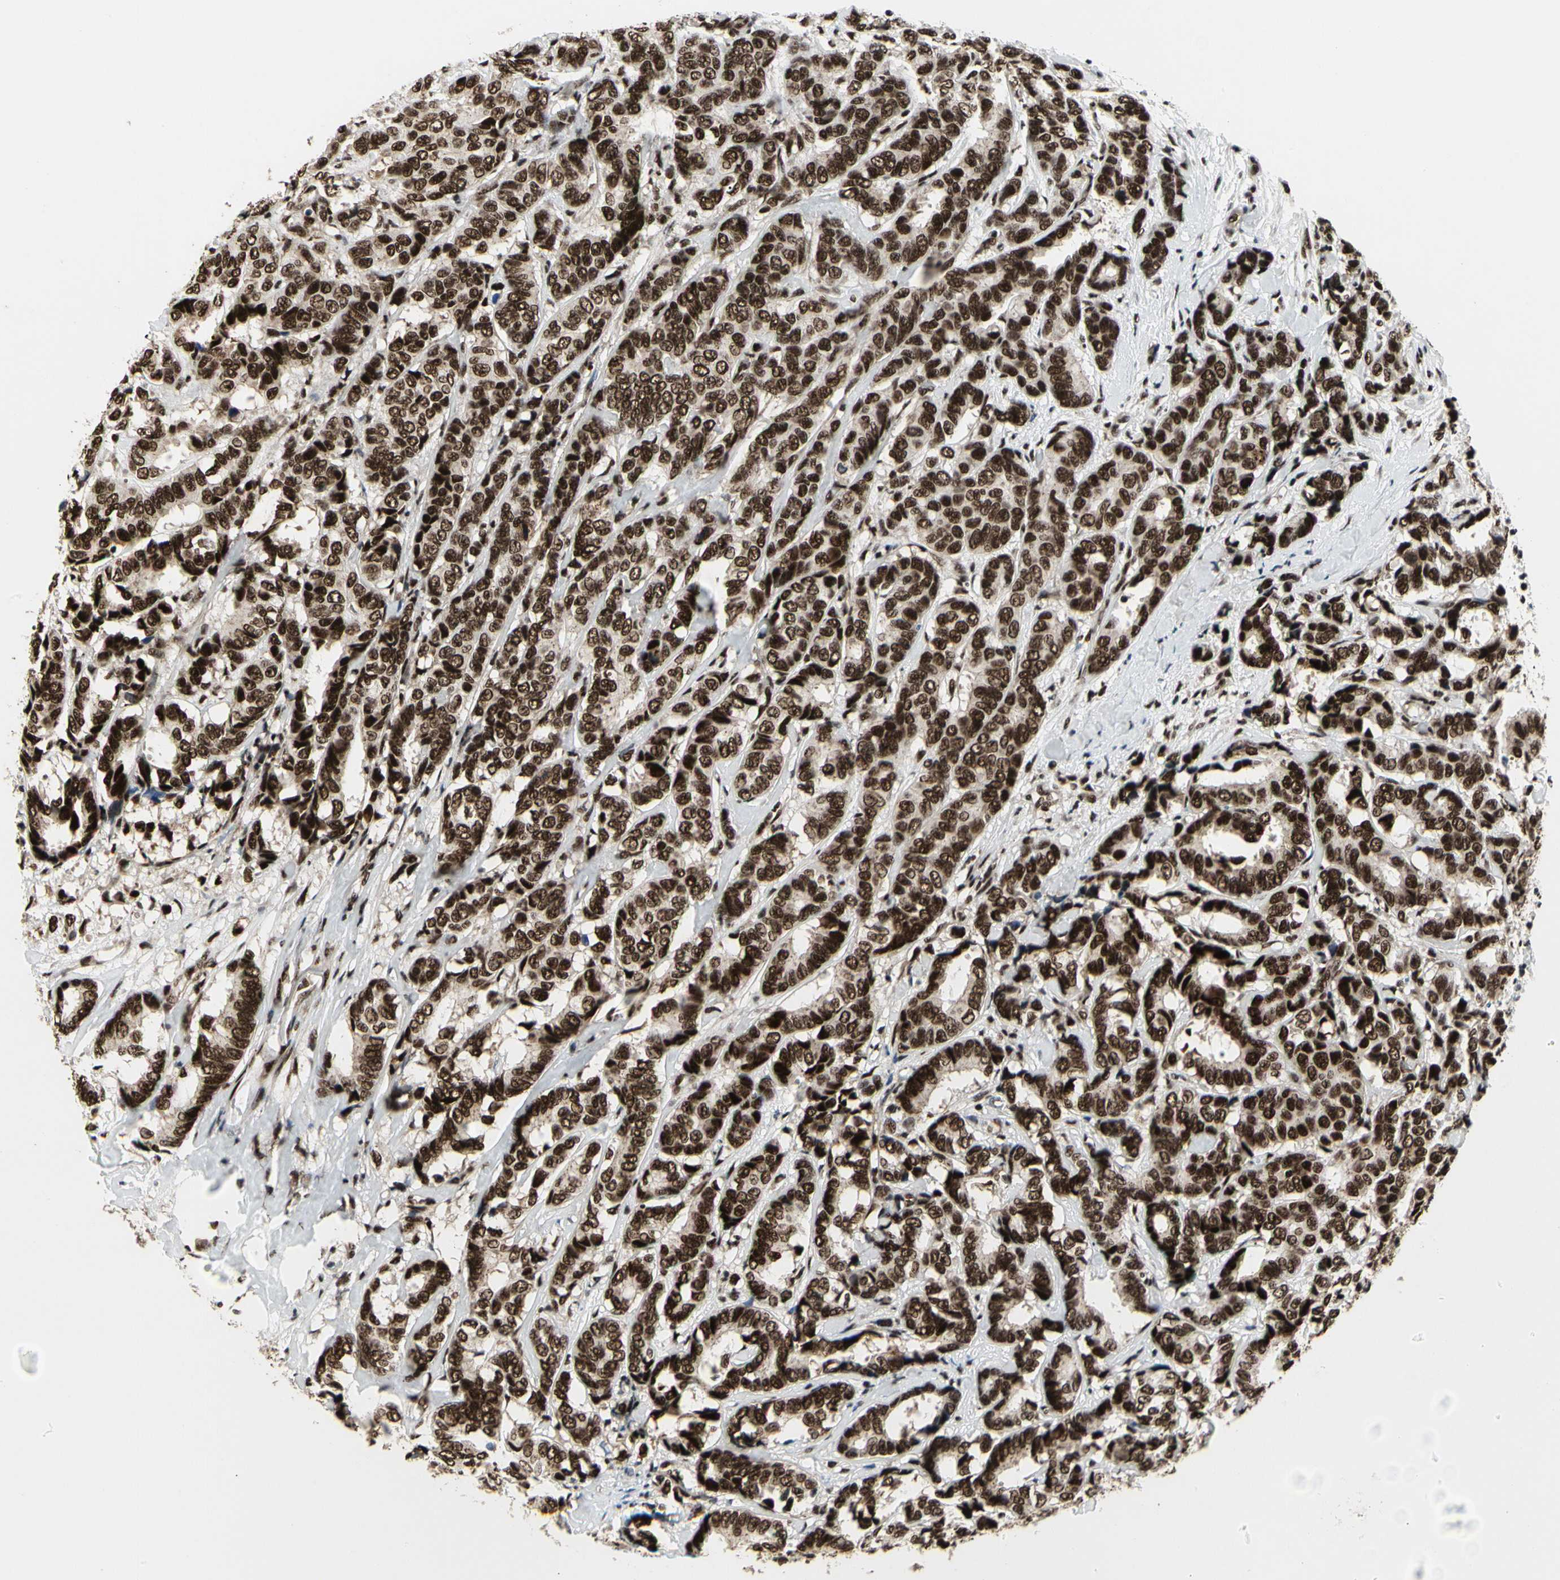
{"staining": {"intensity": "strong", "quantity": ">75%", "location": "nuclear"}, "tissue": "breast cancer", "cell_type": "Tumor cells", "image_type": "cancer", "snomed": [{"axis": "morphology", "description": "Duct carcinoma"}, {"axis": "topography", "description": "Breast"}], "caption": "Intraductal carcinoma (breast) stained with immunohistochemistry reveals strong nuclear positivity in about >75% of tumor cells.", "gene": "SRSF11", "patient": {"sex": "female", "age": 87}}